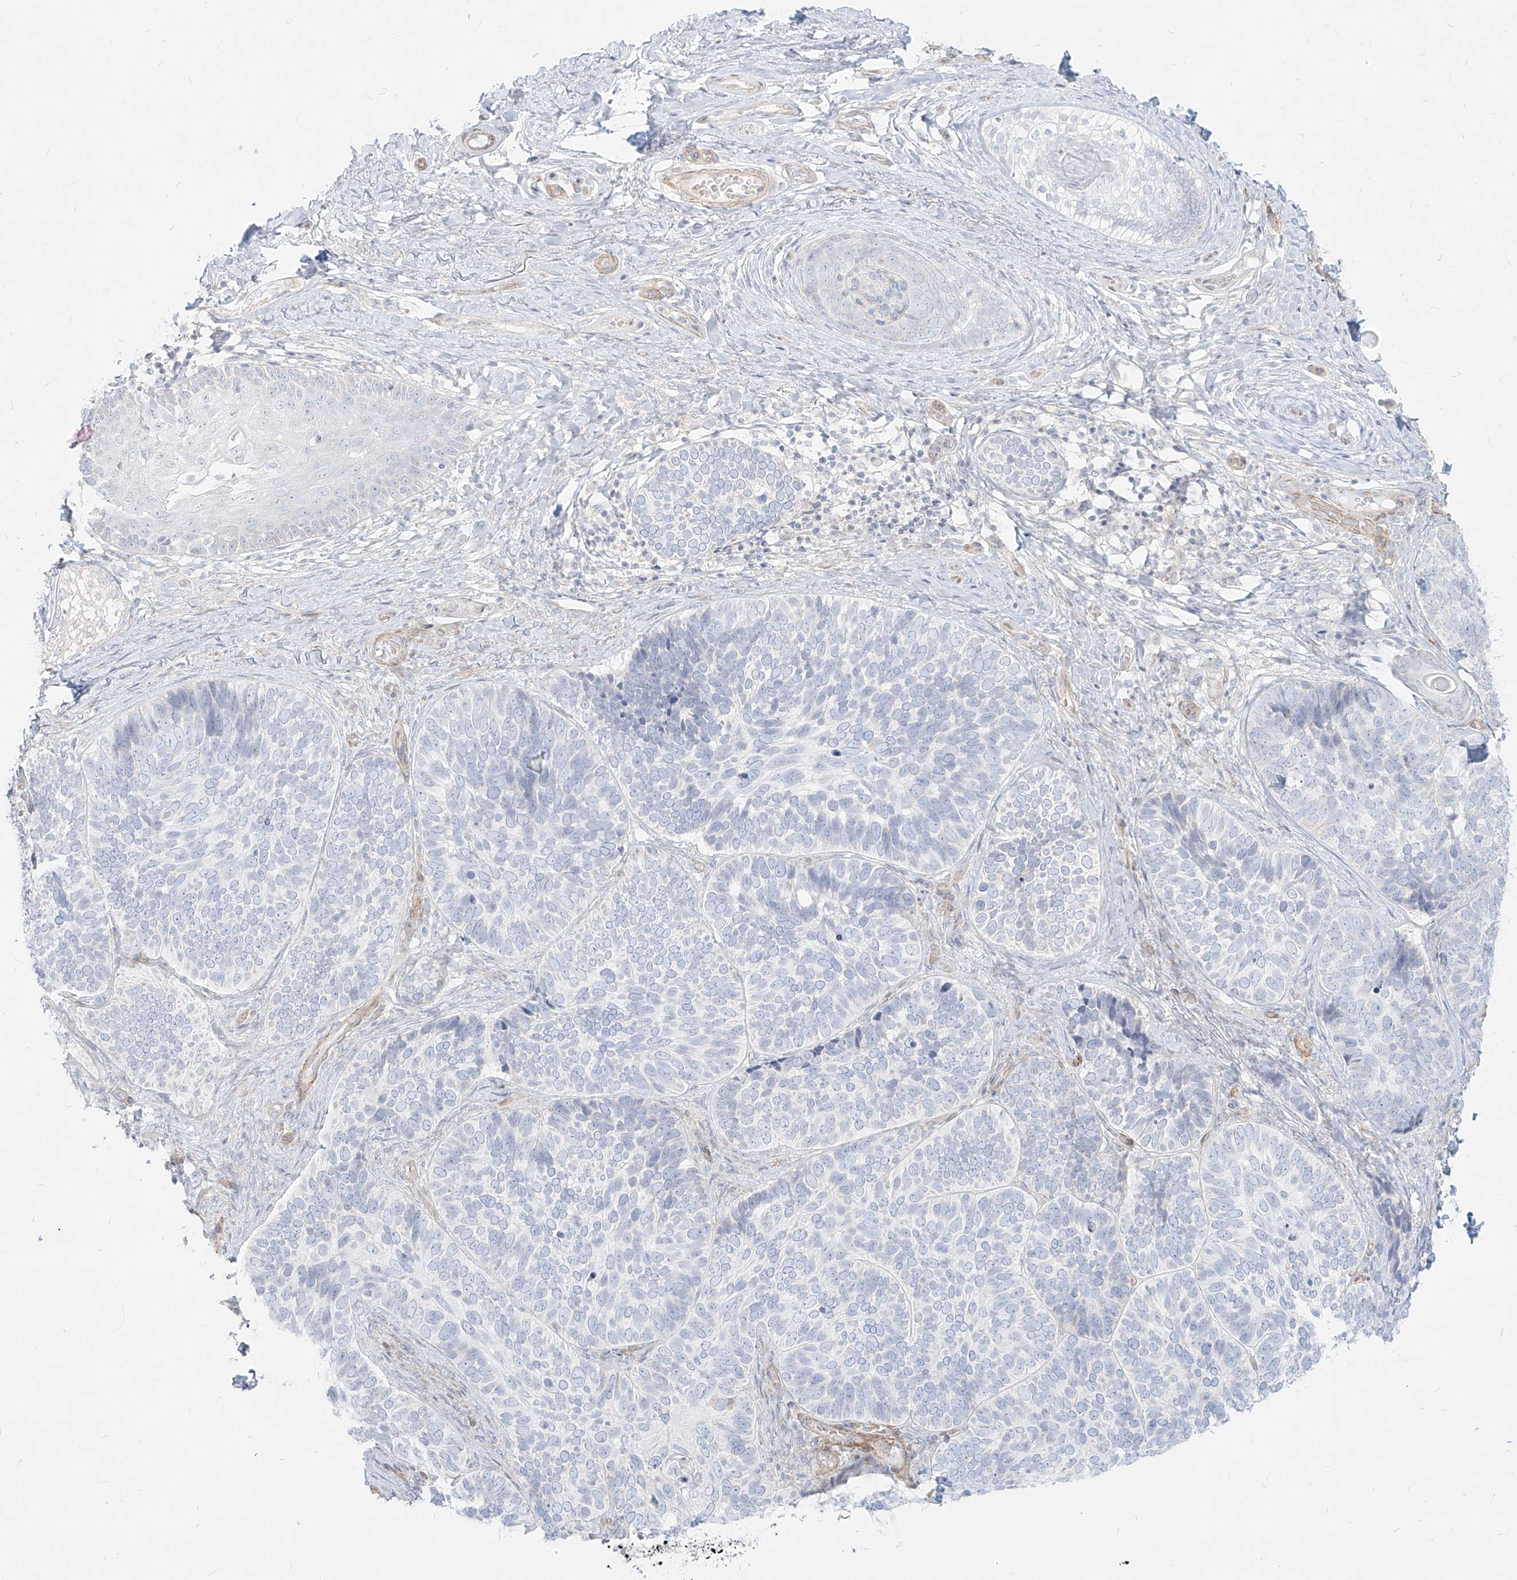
{"staining": {"intensity": "negative", "quantity": "none", "location": "none"}, "tissue": "skin cancer", "cell_type": "Tumor cells", "image_type": "cancer", "snomed": [{"axis": "morphology", "description": "Basal cell carcinoma"}, {"axis": "topography", "description": "Skin"}], "caption": "High power microscopy micrograph of an immunohistochemistry histopathology image of skin cancer, revealing no significant positivity in tumor cells.", "gene": "ITPKB", "patient": {"sex": "male", "age": 62}}